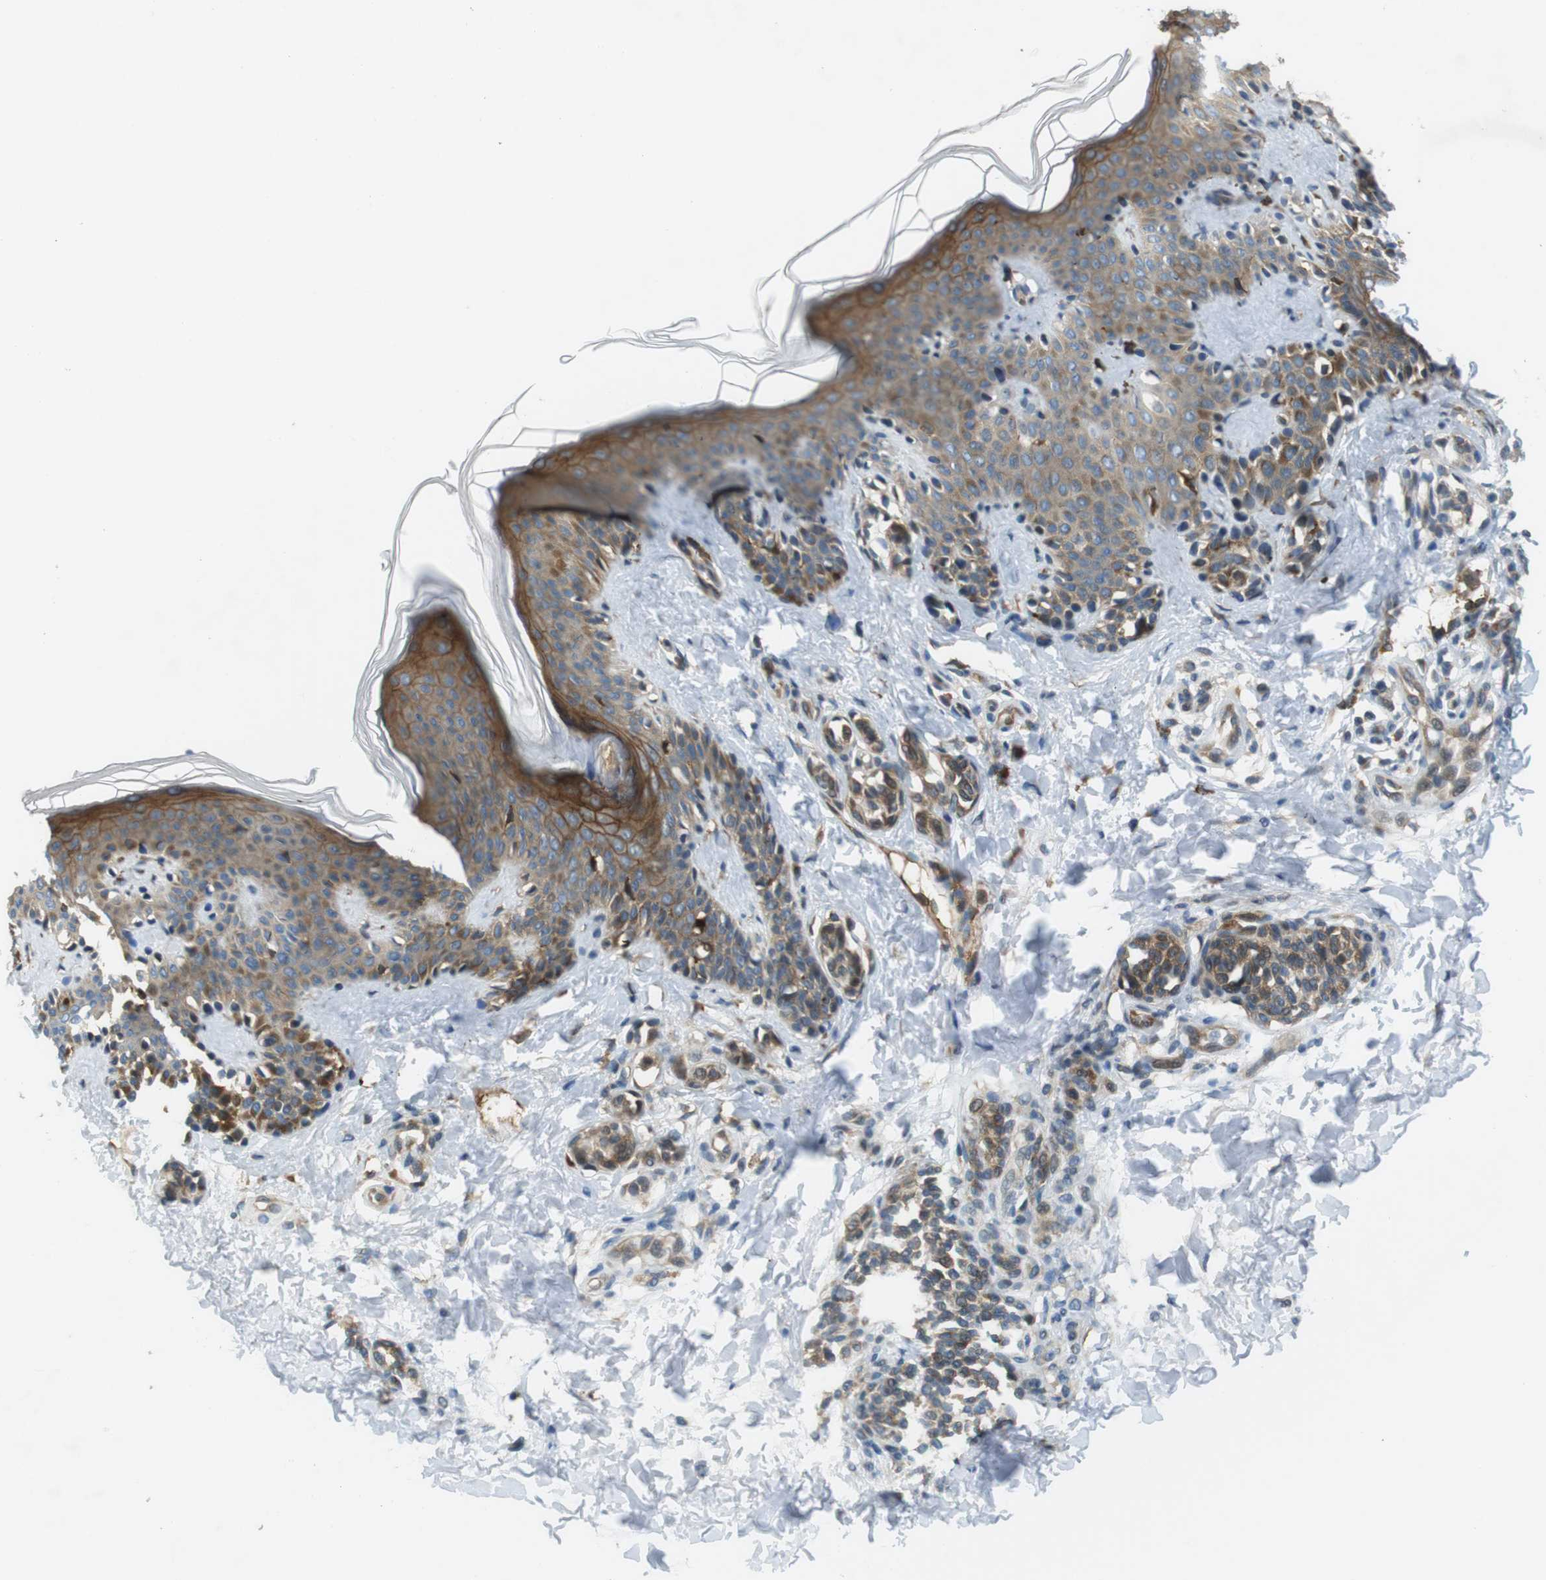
{"staining": {"intensity": "negative", "quantity": "none", "location": "none"}, "tissue": "skin", "cell_type": "Fibroblasts", "image_type": "normal", "snomed": [{"axis": "morphology", "description": "Normal tissue, NOS"}, {"axis": "topography", "description": "Skin"}], "caption": "This is a histopathology image of IHC staining of unremarkable skin, which shows no positivity in fibroblasts. (Brightfield microscopy of DAB IHC at high magnification).", "gene": "PALD1", "patient": {"sex": "male", "age": 16}}